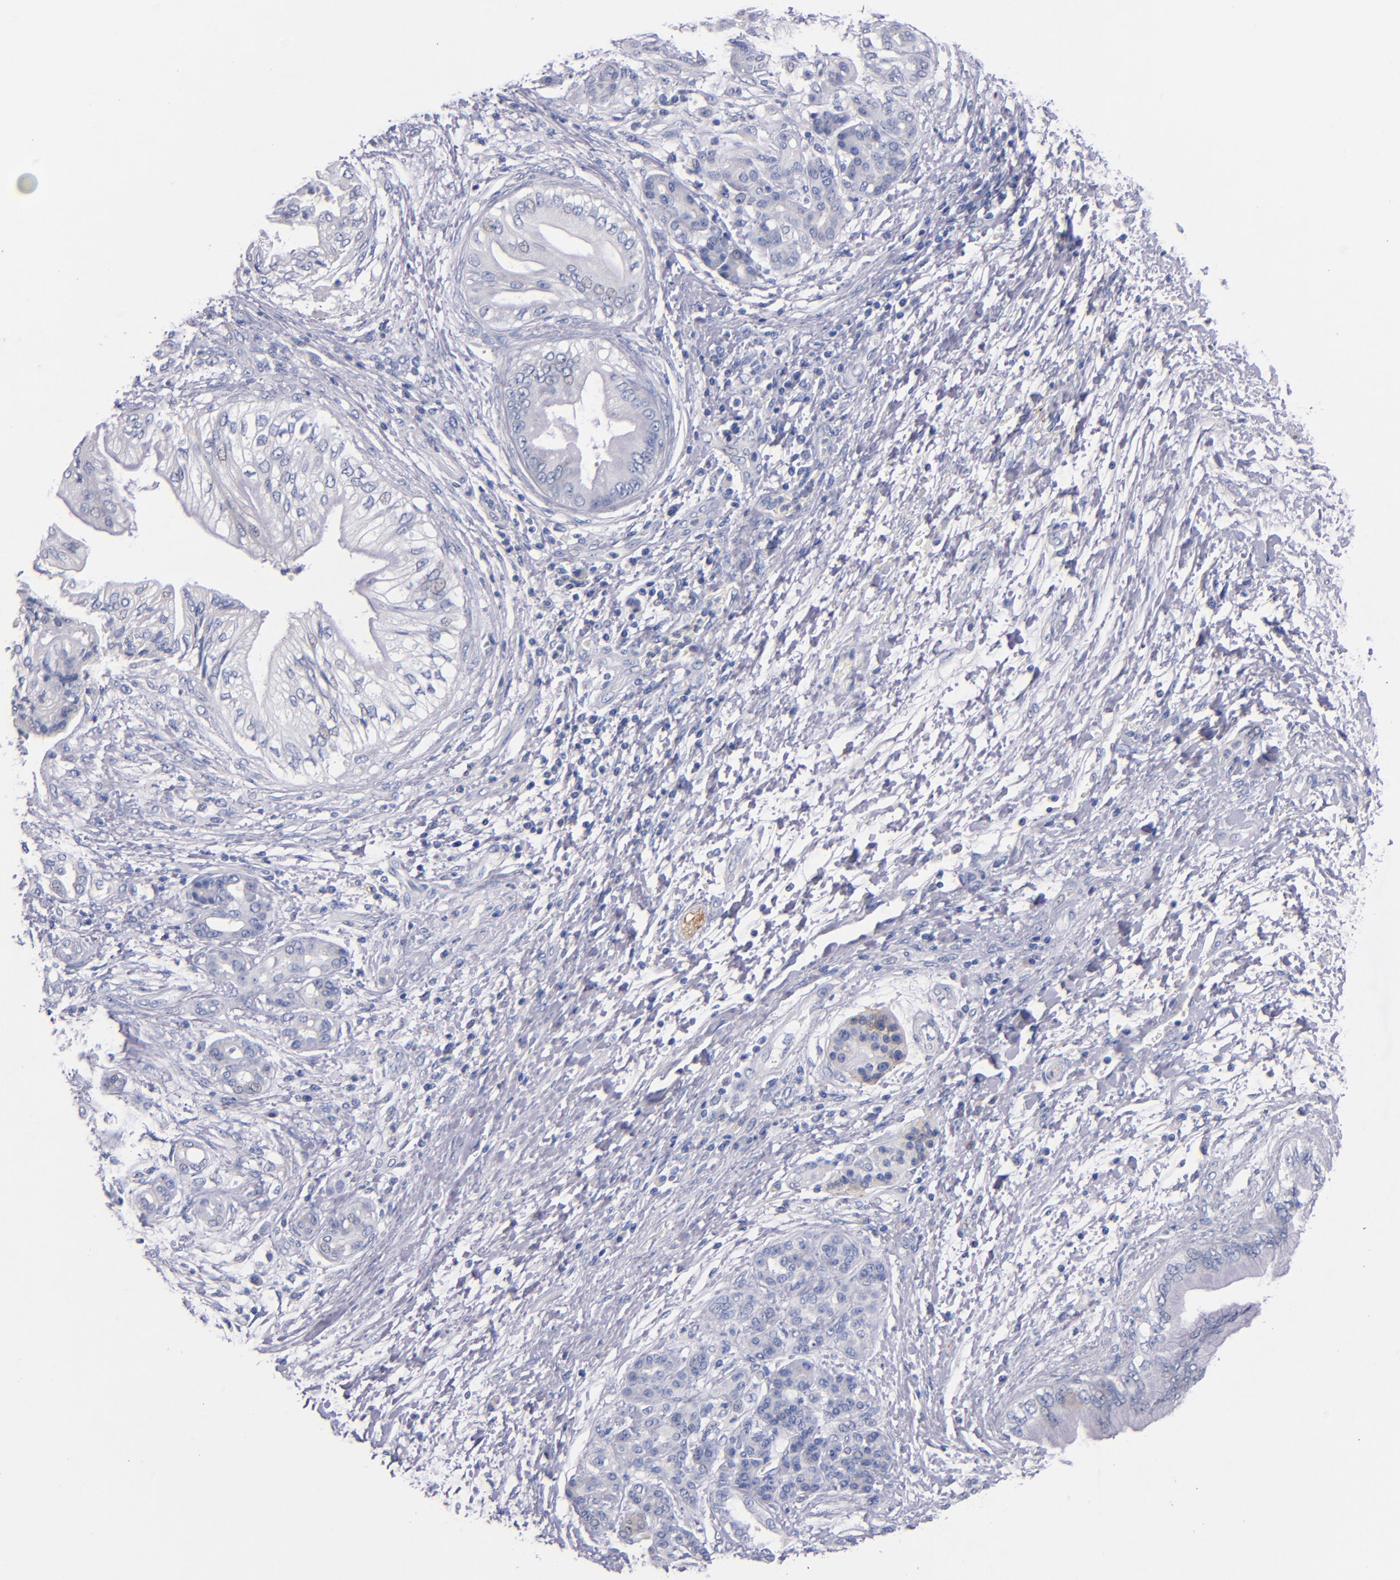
{"staining": {"intensity": "negative", "quantity": "none", "location": "none"}, "tissue": "pancreatic cancer", "cell_type": "Tumor cells", "image_type": "cancer", "snomed": [{"axis": "morphology", "description": "Adenocarcinoma, NOS"}, {"axis": "topography", "description": "Pancreas"}], "caption": "DAB immunohistochemical staining of pancreatic cancer (adenocarcinoma) shows no significant positivity in tumor cells.", "gene": "CNTNAP2", "patient": {"sex": "female", "age": 70}}